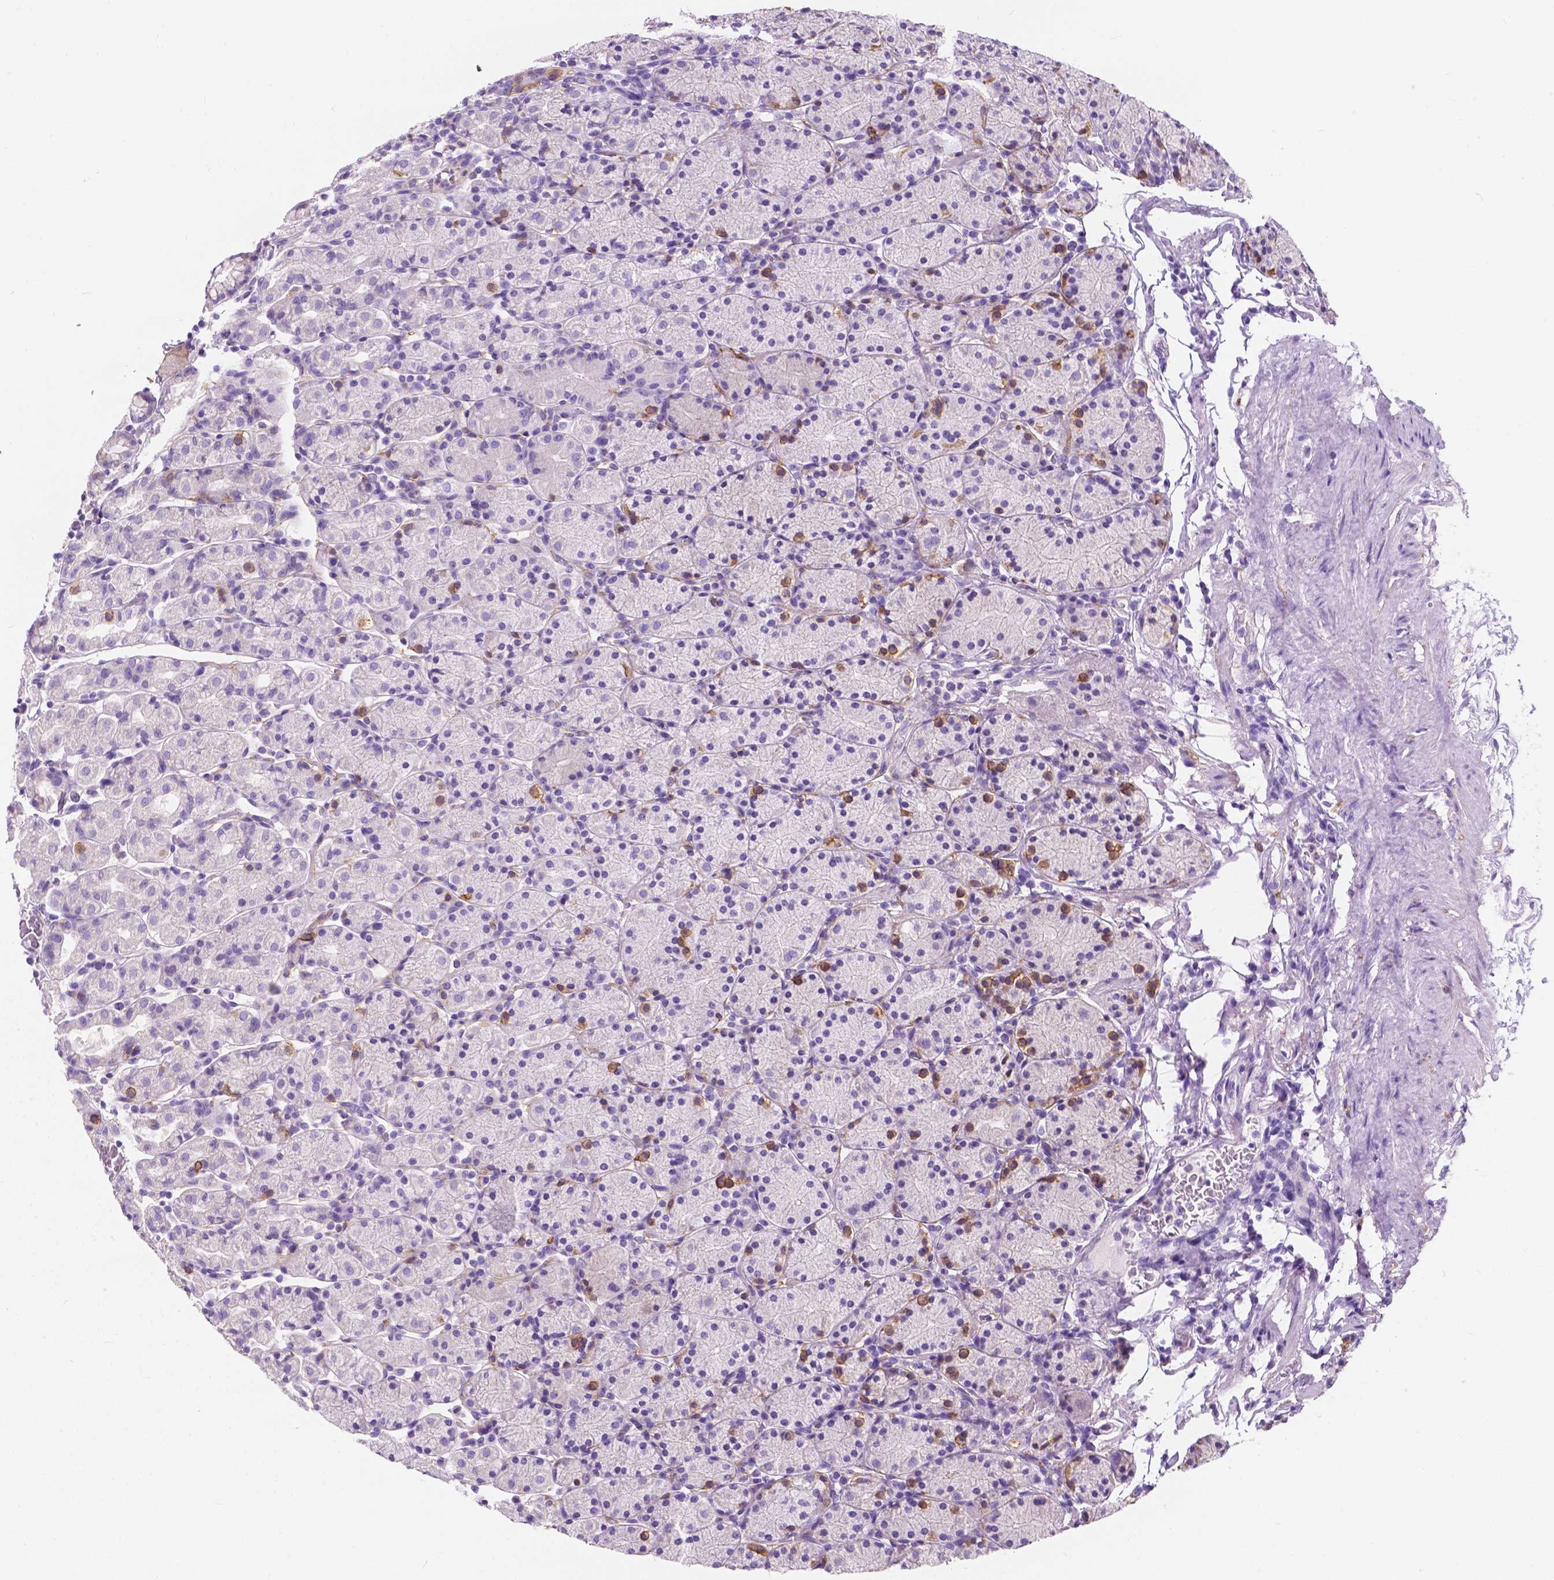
{"staining": {"intensity": "strong", "quantity": "<25%", "location": "cytoplasmic/membranous"}, "tissue": "stomach", "cell_type": "Glandular cells", "image_type": "normal", "snomed": [{"axis": "morphology", "description": "Normal tissue, NOS"}, {"axis": "topography", "description": "Stomach, upper"}, {"axis": "topography", "description": "Stomach"}], "caption": "High-power microscopy captured an immunohistochemistry (IHC) histopathology image of unremarkable stomach, revealing strong cytoplasmic/membranous expression in approximately <25% of glandular cells. The staining was performed using DAB (3,3'-diaminobenzidine), with brown indicating positive protein expression. Nuclei are stained blue with hematoxylin.", "gene": "GNAO1", "patient": {"sex": "male", "age": 62}}